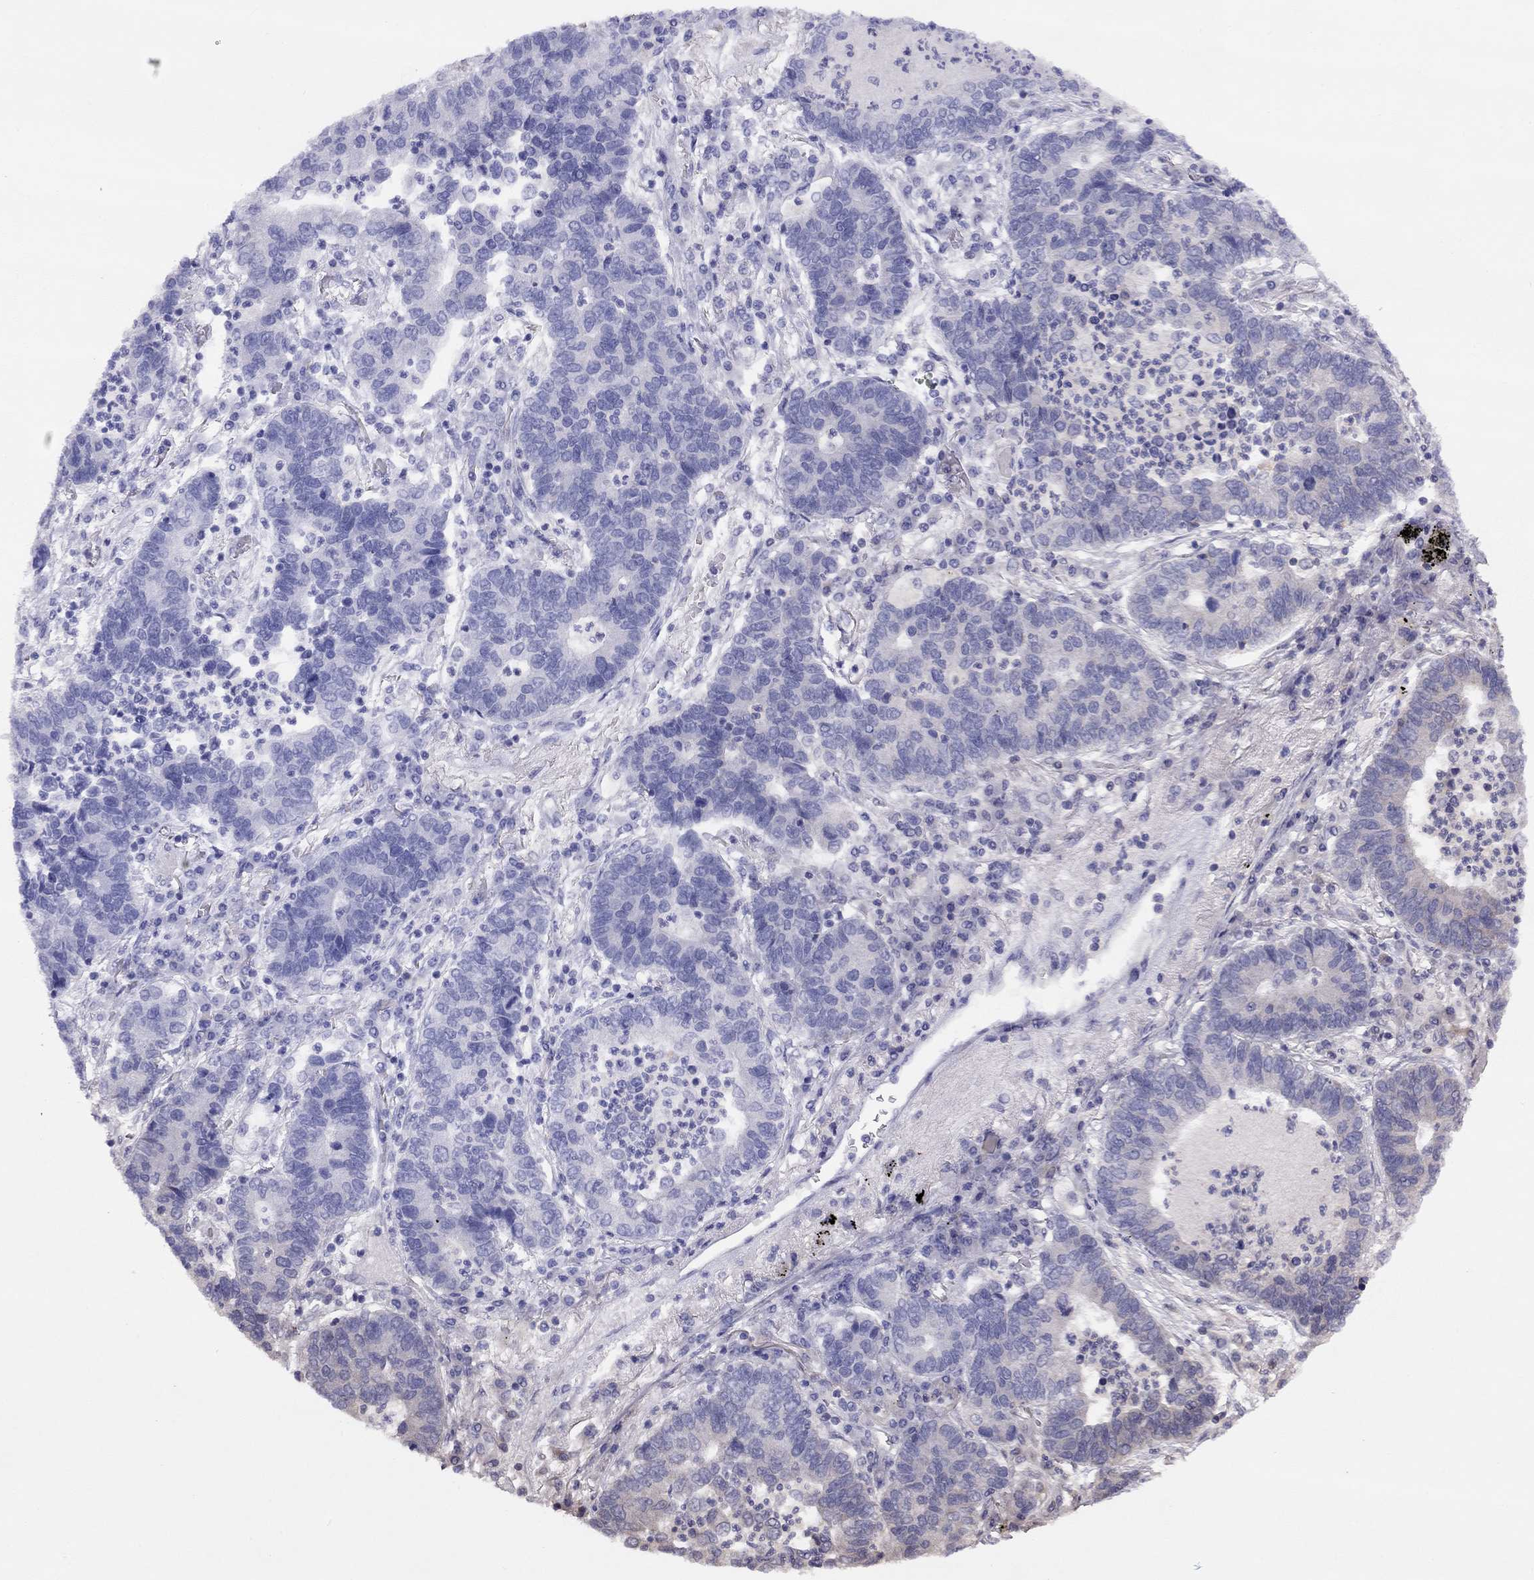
{"staining": {"intensity": "negative", "quantity": "none", "location": "none"}, "tissue": "lung cancer", "cell_type": "Tumor cells", "image_type": "cancer", "snomed": [{"axis": "morphology", "description": "Adenocarcinoma, NOS"}, {"axis": "topography", "description": "Lung"}], "caption": "High power microscopy histopathology image of an immunohistochemistry image of adenocarcinoma (lung), revealing no significant positivity in tumor cells.", "gene": "CITED1", "patient": {"sex": "female", "age": 57}}